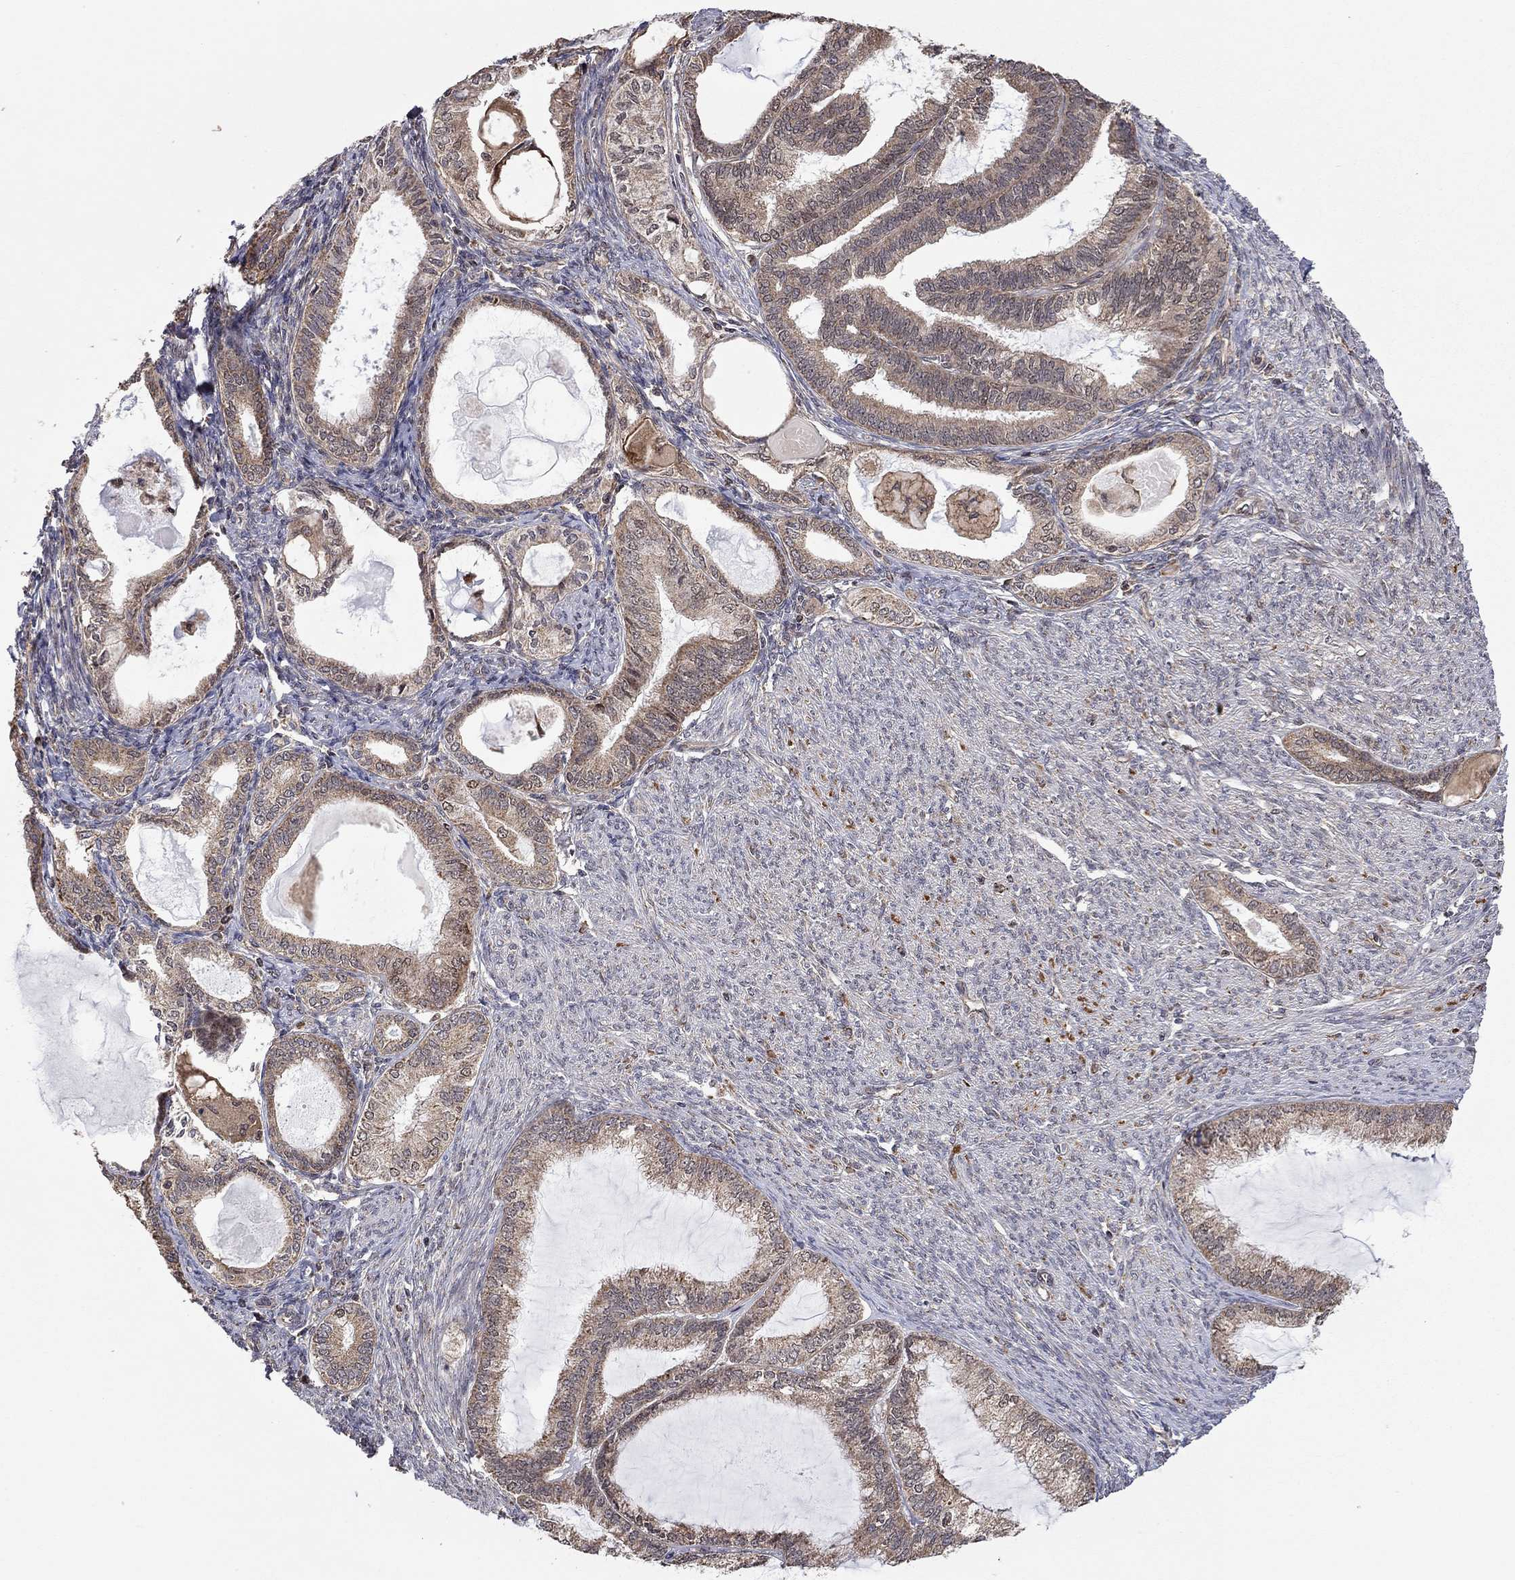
{"staining": {"intensity": "weak", "quantity": "25%-75%", "location": "cytoplasmic/membranous"}, "tissue": "endometrial cancer", "cell_type": "Tumor cells", "image_type": "cancer", "snomed": [{"axis": "morphology", "description": "Adenocarcinoma, NOS"}, {"axis": "topography", "description": "Endometrium"}], "caption": "Tumor cells show low levels of weak cytoplasmic/membranous positivity in about 25%-75% of cells in endometrial adenocarcinoma.", "gene": "TDP1", "patient": {"sex": "female", "age": 86}}